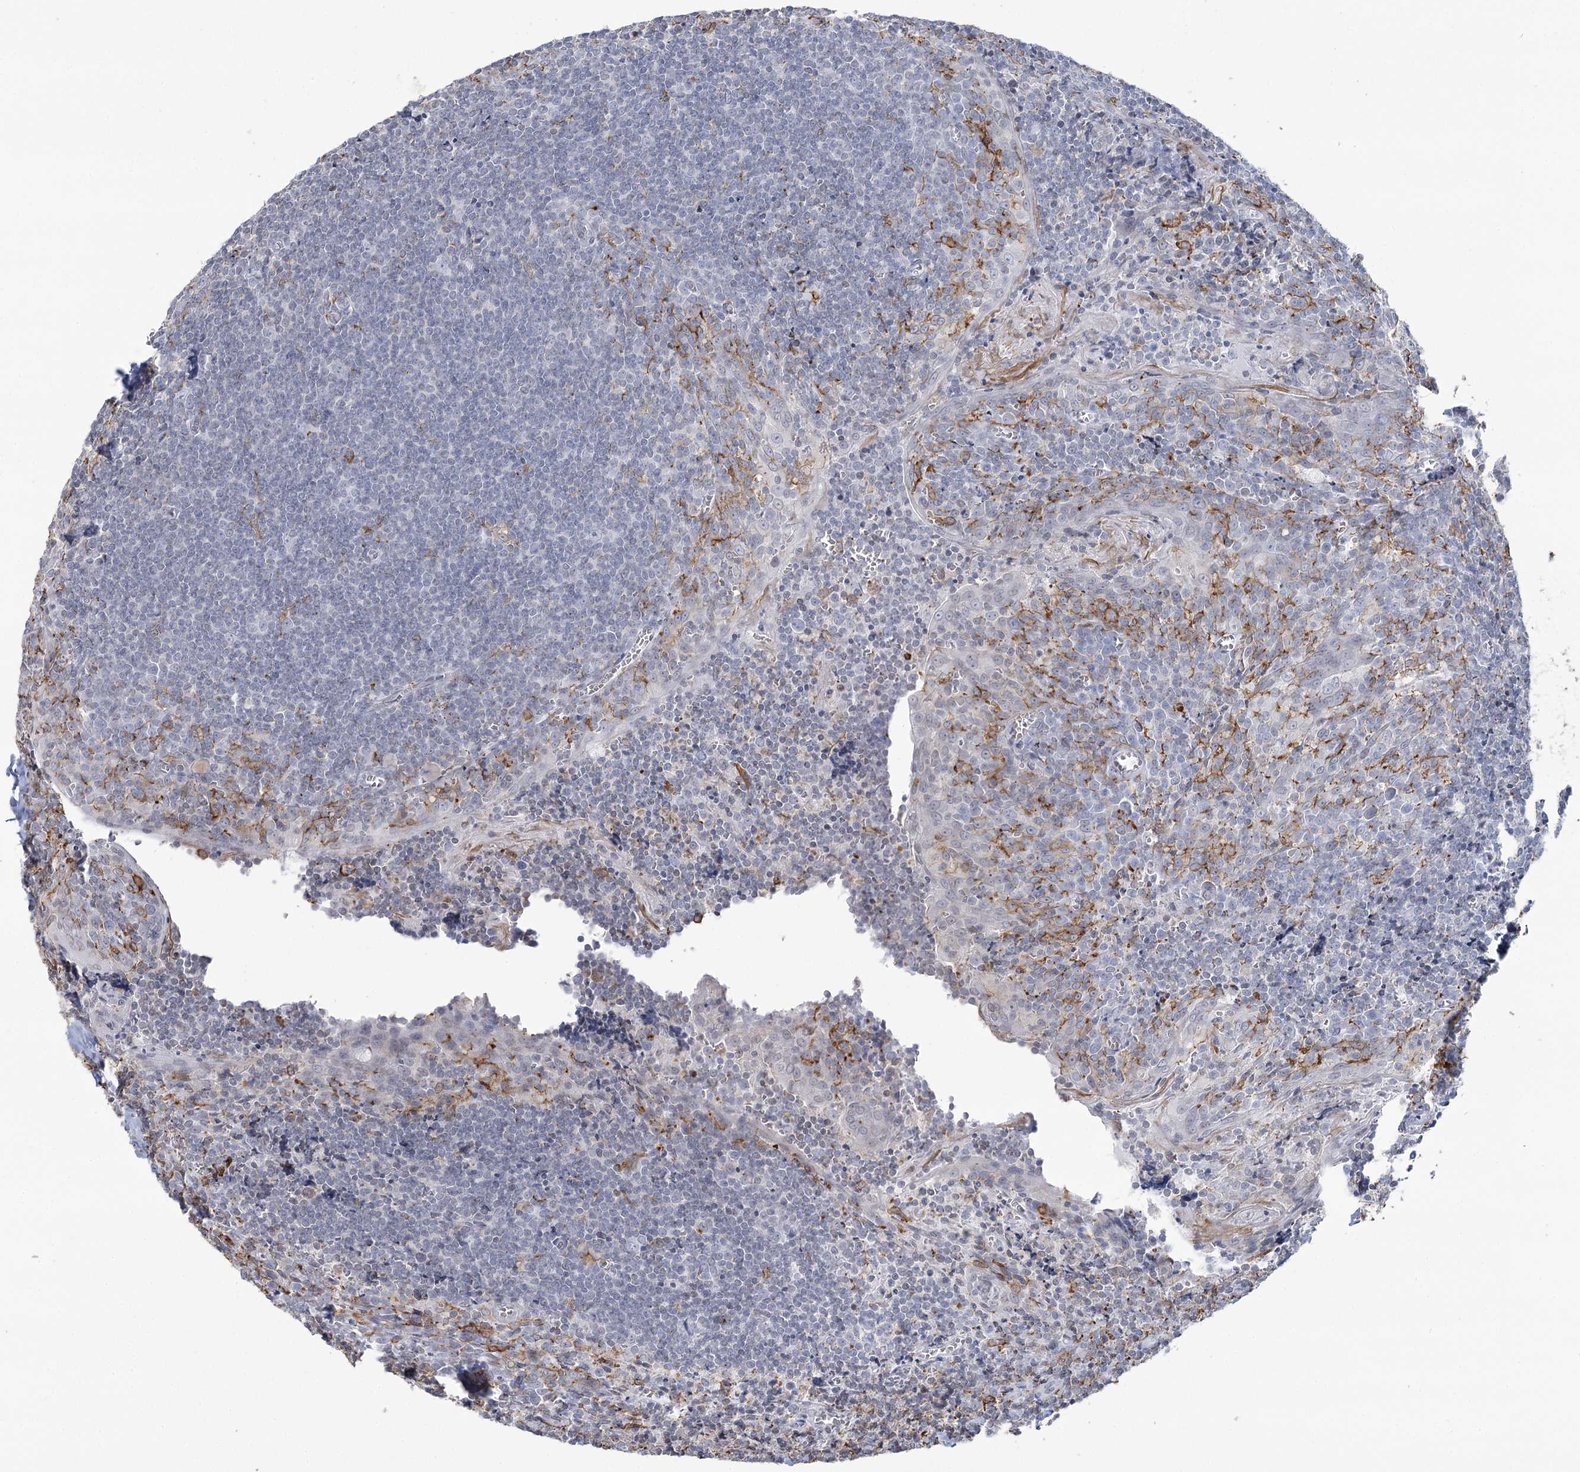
{"staining": {"intensity": "negative", "quantity": "none", "location": "none"}, "tissue": "tonsil", "cell_type": "Germinal center cells", "image_type": "normal", "snomed": [{"axis": "morphology", "description": "Normal tissue, NOS"}, {"axis": "topography", "description": "Tonsil"}], "caption": "Human tonsil stained for a protein using immunohistochemistry reveals no expression in germinal center cells.", "gene": "C11orf1", "patient": {"sex": "male", "age": 27}}